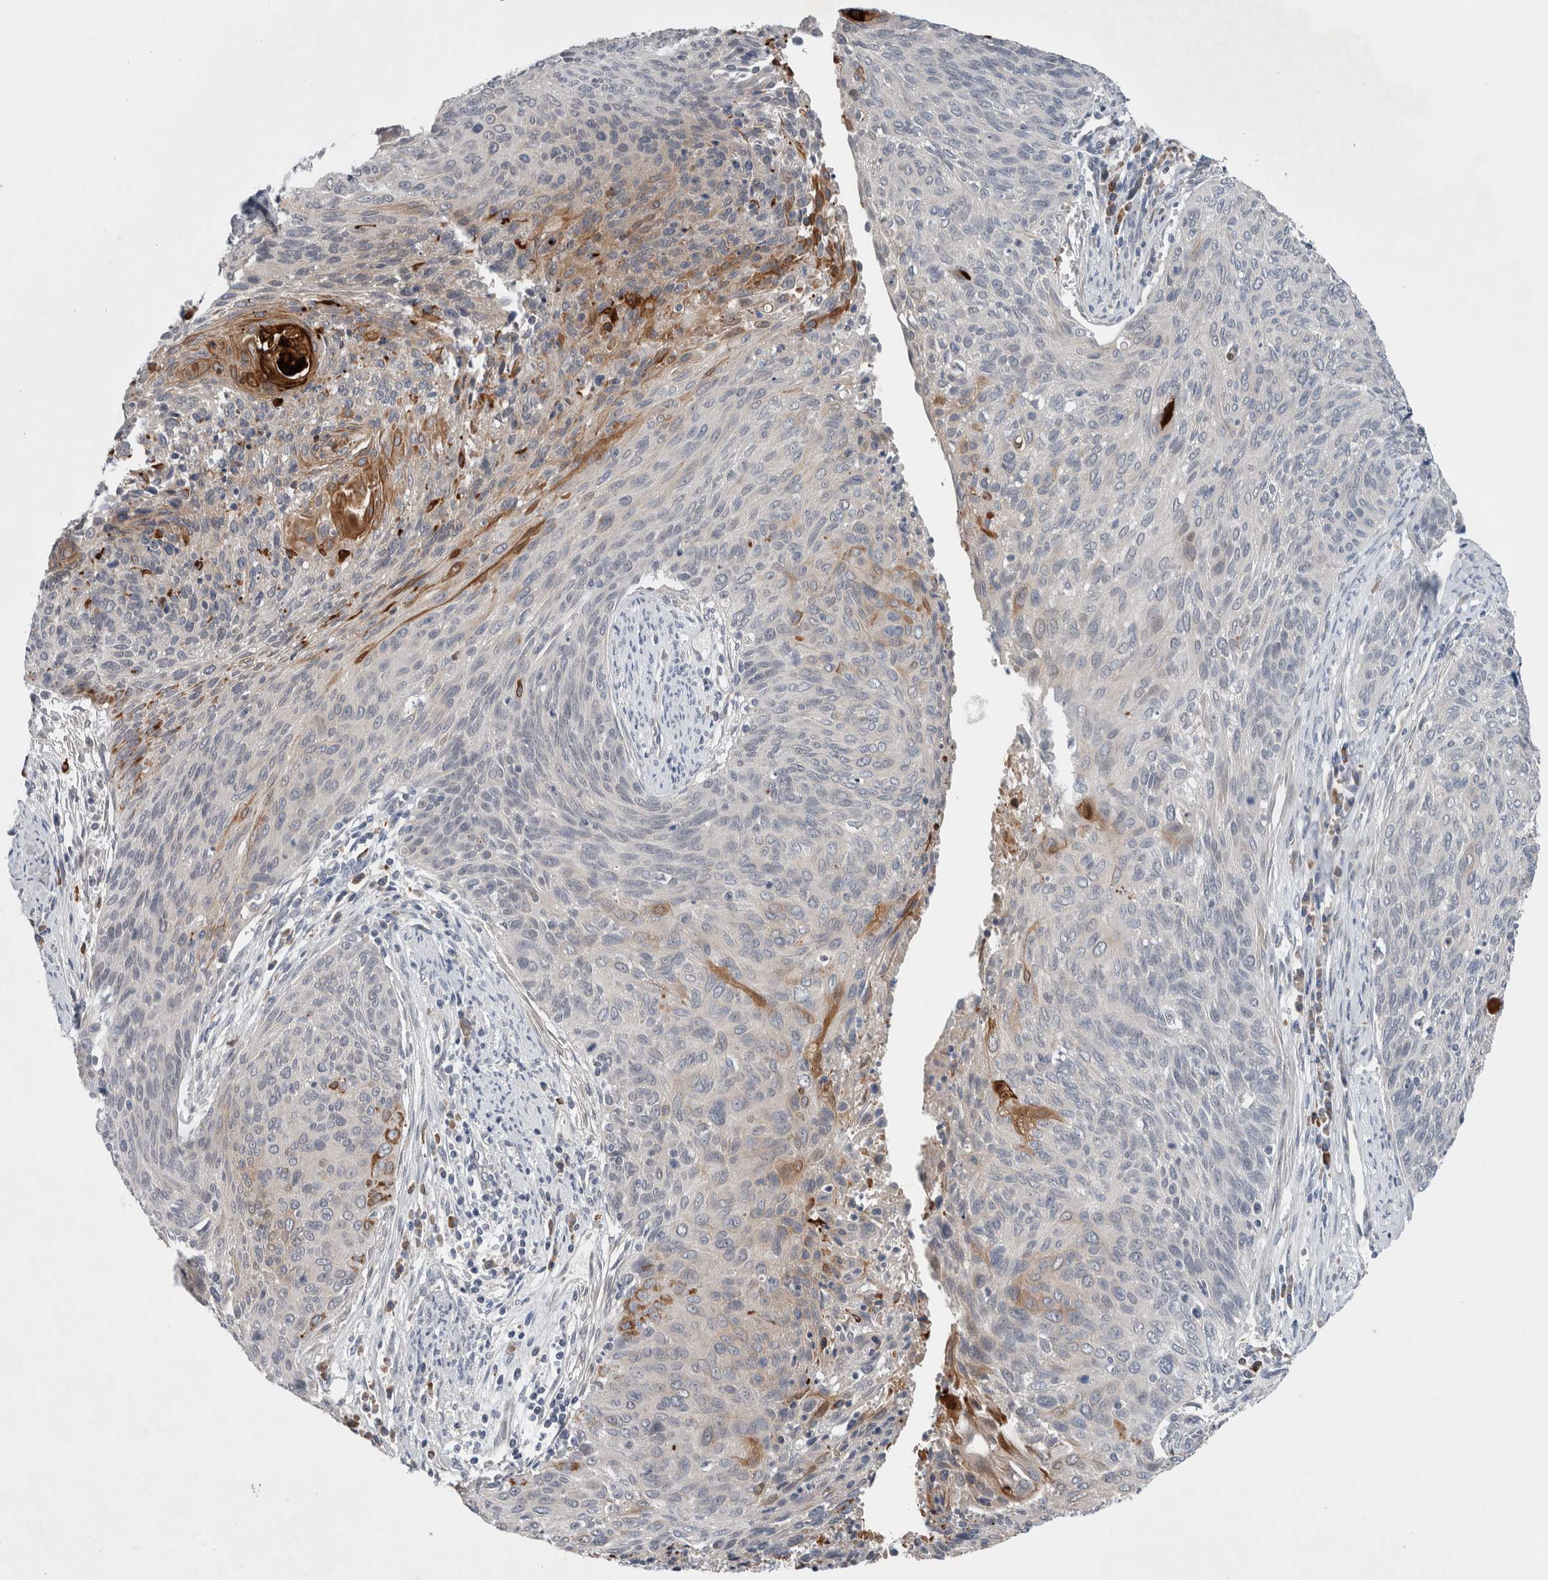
{"staining": {"intensity": "moderate", "quantity": "<25%", "location": "cytoplasmic/membranous"}, "tissue": "cervical cancer", "cell_type": "Tumor cells", "image_type": "cancer", "snomed": [{"axis": "morphology", "description": "Squamous cell carcinoma, NOS"}, {"axis": "topography", "description": "Cervix"}], "caption": "Cervical cancer stained for a protein (brown) demonstrates moderate cytoplasmic/membranous positive positivity in about <25% of tumor cells.", "gene": "CRNN", "patient": {"sex": "female", "age": 55}}